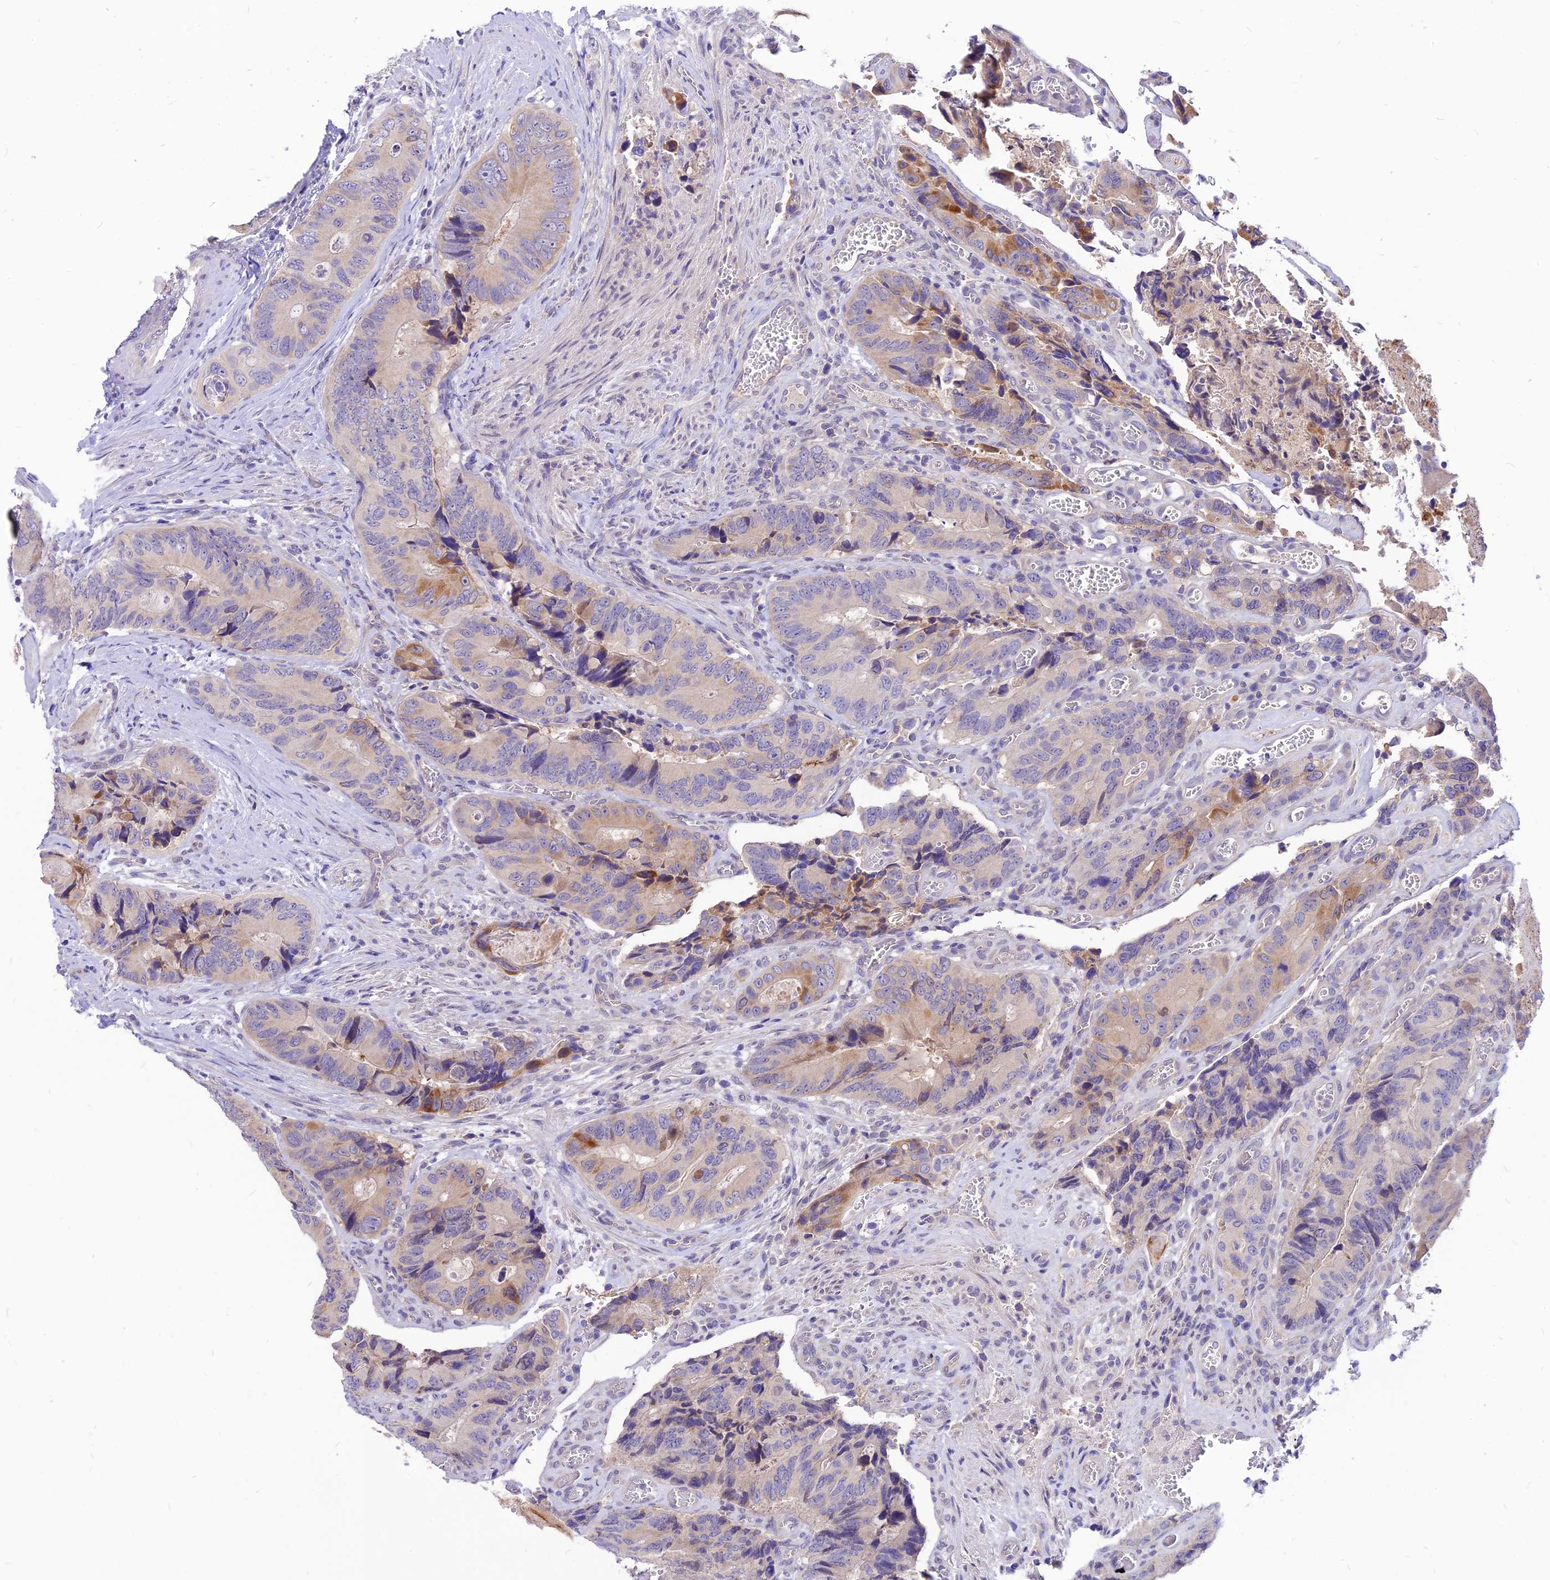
{"staining": {"intensity": "moderate", "quantity": "<25%", "location": "cytoplasmic/membranous"}, "tissue": "colorectal cancer", "cell_type": "Tumor cells", "image_type": "cancer", "snomed": [{"axis": "morphology", "description": "Adenocarcinoma, NOS"}, {"axis": "topography", "description": "Colon"}], "caption": "IHC of human adenocarcinoma (colorectal) shows low levels of moderate cytoplasmic/membranous expression in approximately <25% of tumor cells. The staining was performed using DAB (3,3'-diaminobenzidine), with brown indicating positive protein expression. Nuclei are stained blue with hematoxylin.", "gene": "CZIB", "patient": {"sex": "male", "age": 84}}